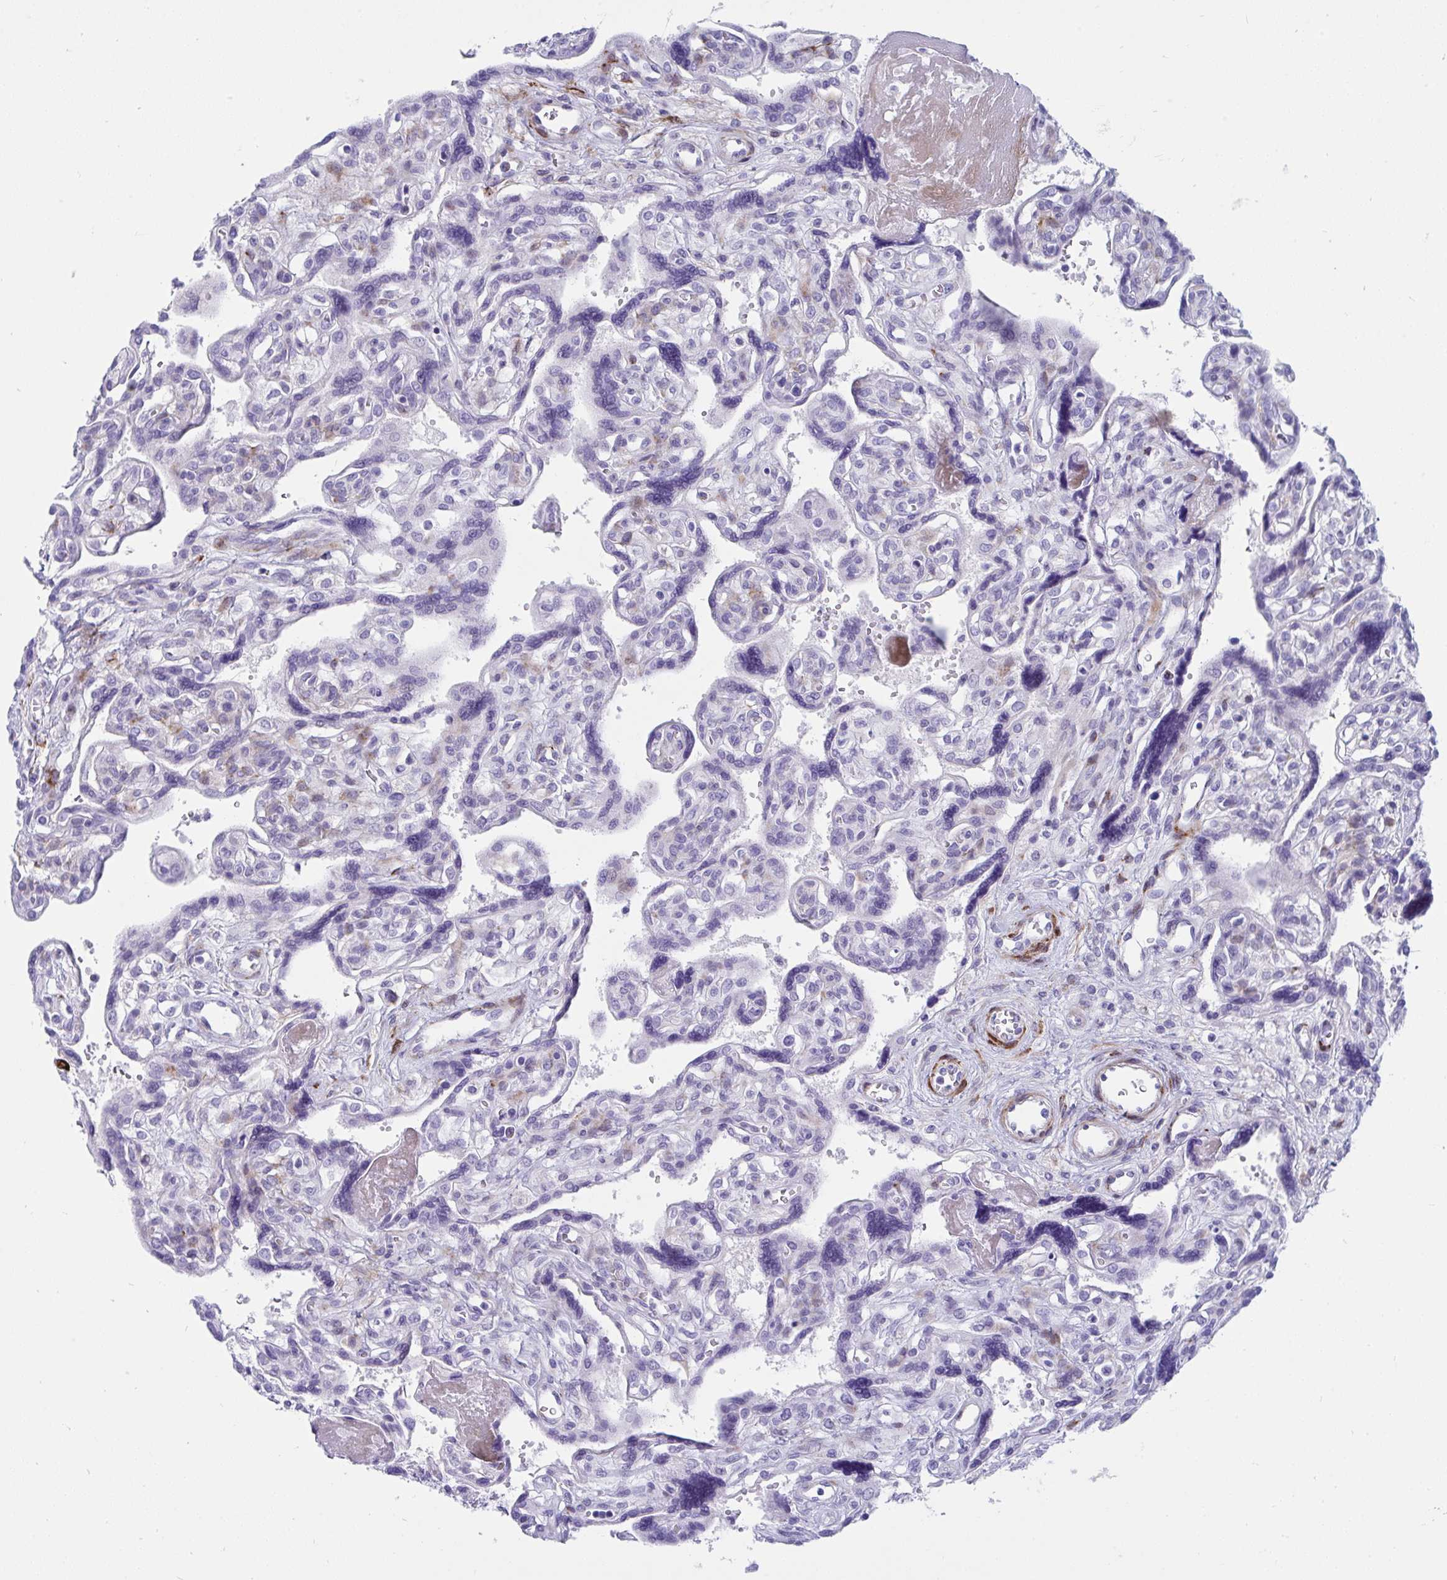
{"staining": {"intensity": "negative", "quantity": "none", "location": "none"}, "tissue": "placenta", "cell_type": "Trophoblastic cells", "image_type": "normal", "snomed": [{"axis": "morphology", "description": "Normal tissue, NOS"}, {"axis": "topography", "description": "Placenta"}], "caption": "This is an immunohistochemistry (IHC) histopathology image of unremarkable placenta. There is no positivity in trophoblastic cells.", "gene": "GRXCR2", "patient": {"sex": "female", "age": 39}}